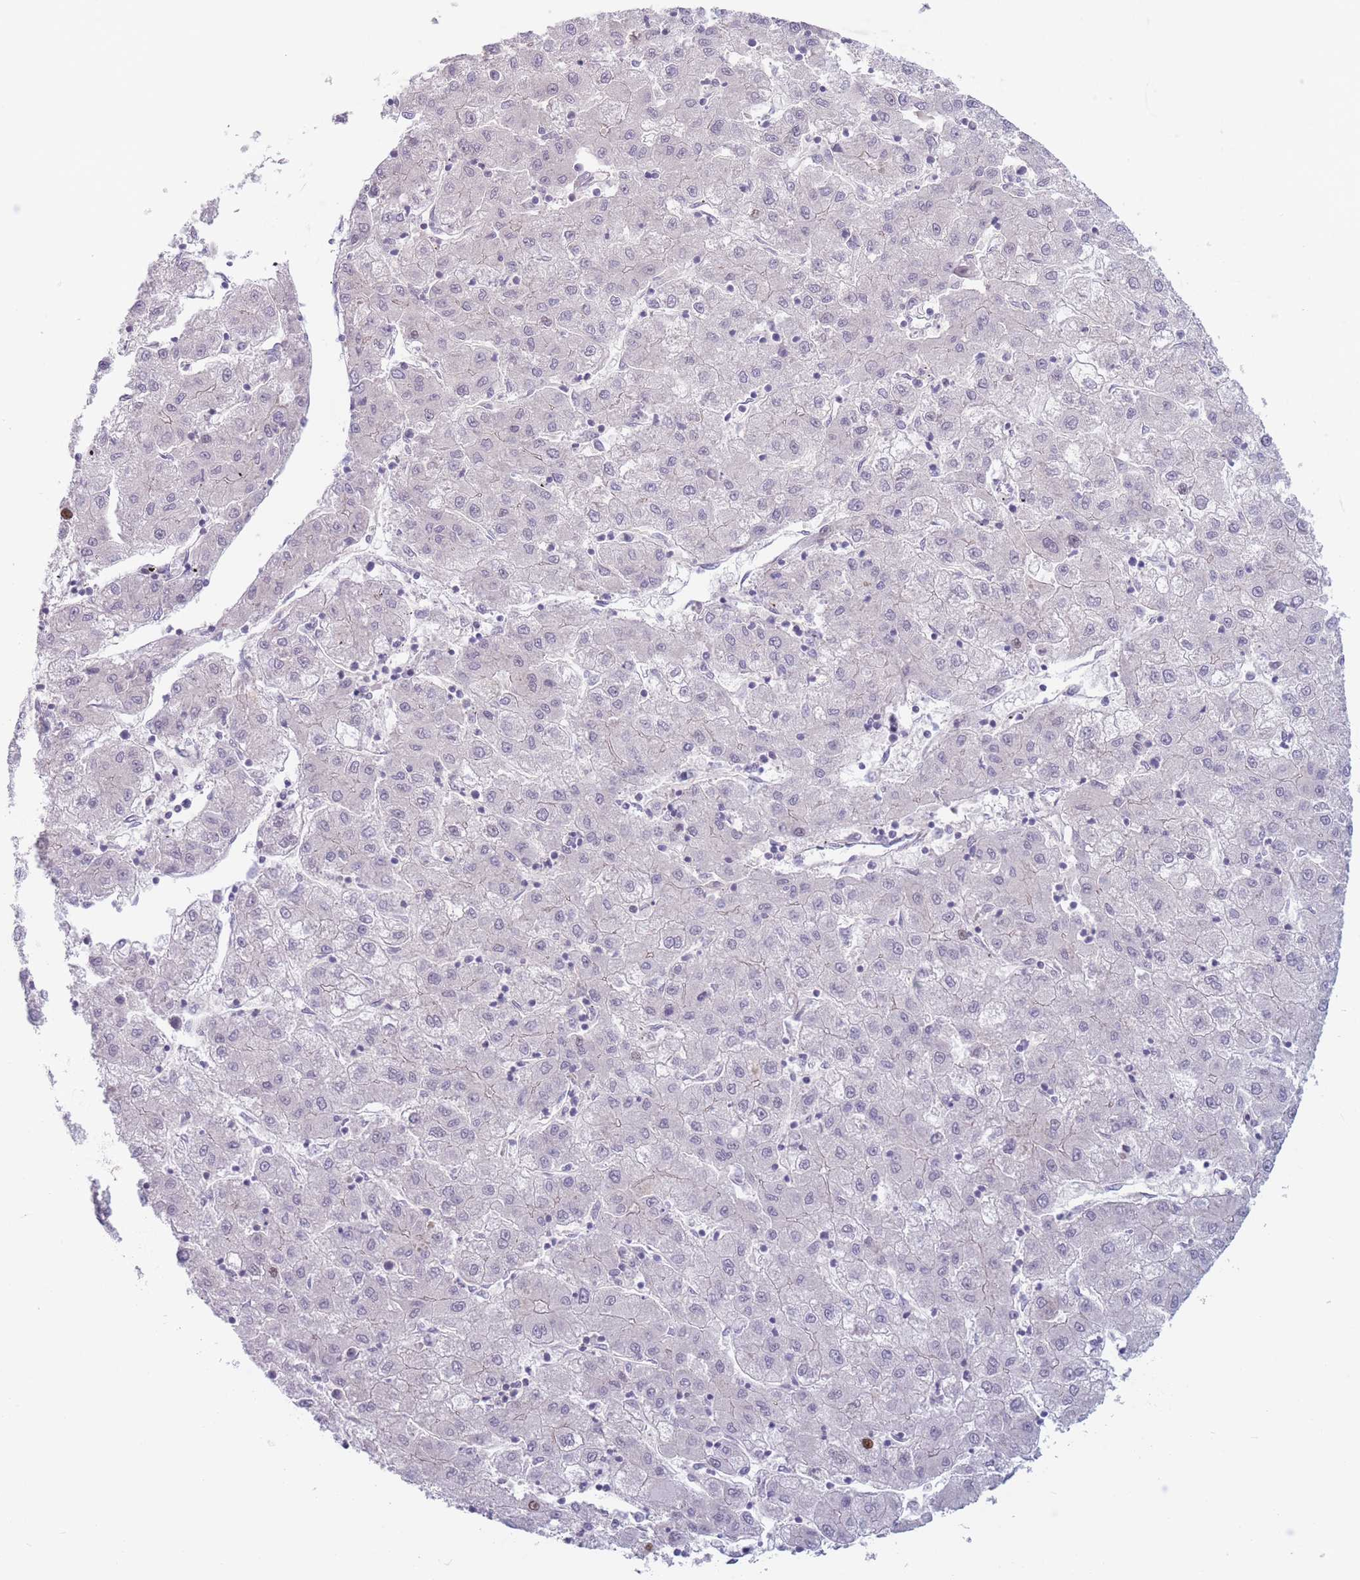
{"staining": {"intensity": "moderate", "quantity": "<25%", "location": "nuclear"}, "tissue": "liver cancer", "cell_type": "Tumor cells", "image_type": "cancer", "snomed": [{"axis": "morphology", "description": "Carcinoma, Hepatocellular, NOS"}, {"axis": "topography", "description": "Liver"}], "caption": "This is an image of immunohistochemistry (IHC) staining of liver hepatocellular carcinoma, which shows moderate staining in the nuclear of tumor cells.", "gene": "ZNF439", "patient": {"sex": "male", "age": 72}}